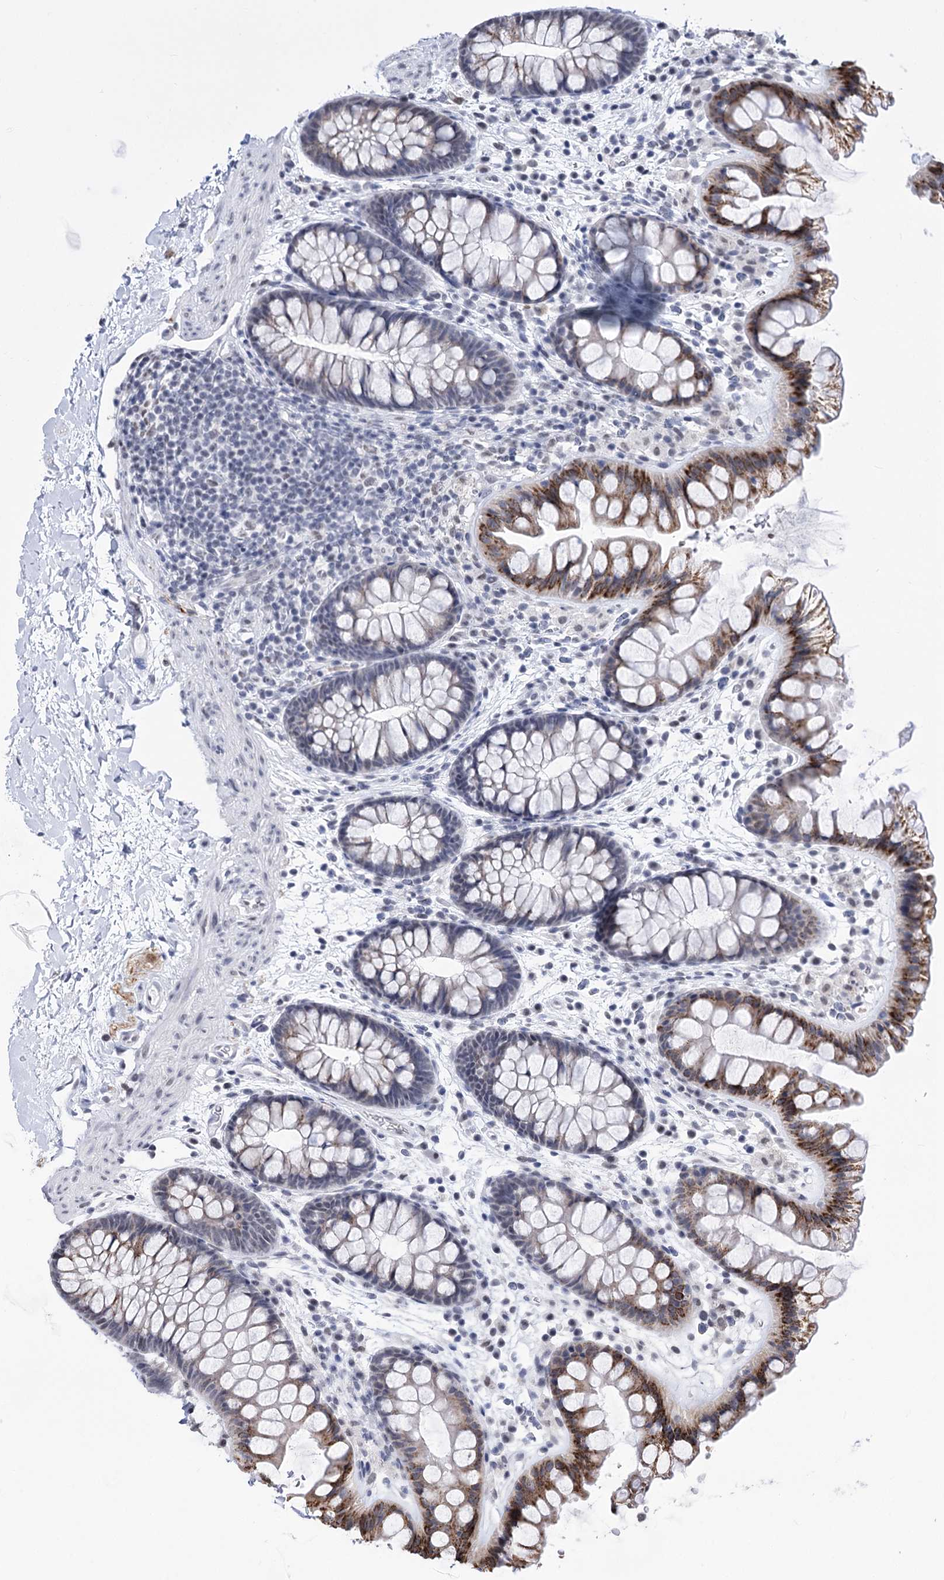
{"staining": {"intensity": "negative", "quantity": "none", "location": "none"}, "tissue": "colon", "cell_type": "Endothelial cells", "image_type": "normal", "snomed": [{"axis": "morphology", "description": "Normal tissue, NOS"}, {"axis": "topography", "description": "Colon"}], "caption": "There is no significant staining in endothelial cells of colon. Brightfield microscopy of IHC stained with DAB (brown) and hematoxylin (blue), captured at high magnification.", "gene": "POU4F3", "patient": {"sex": "female", "age": 62}}